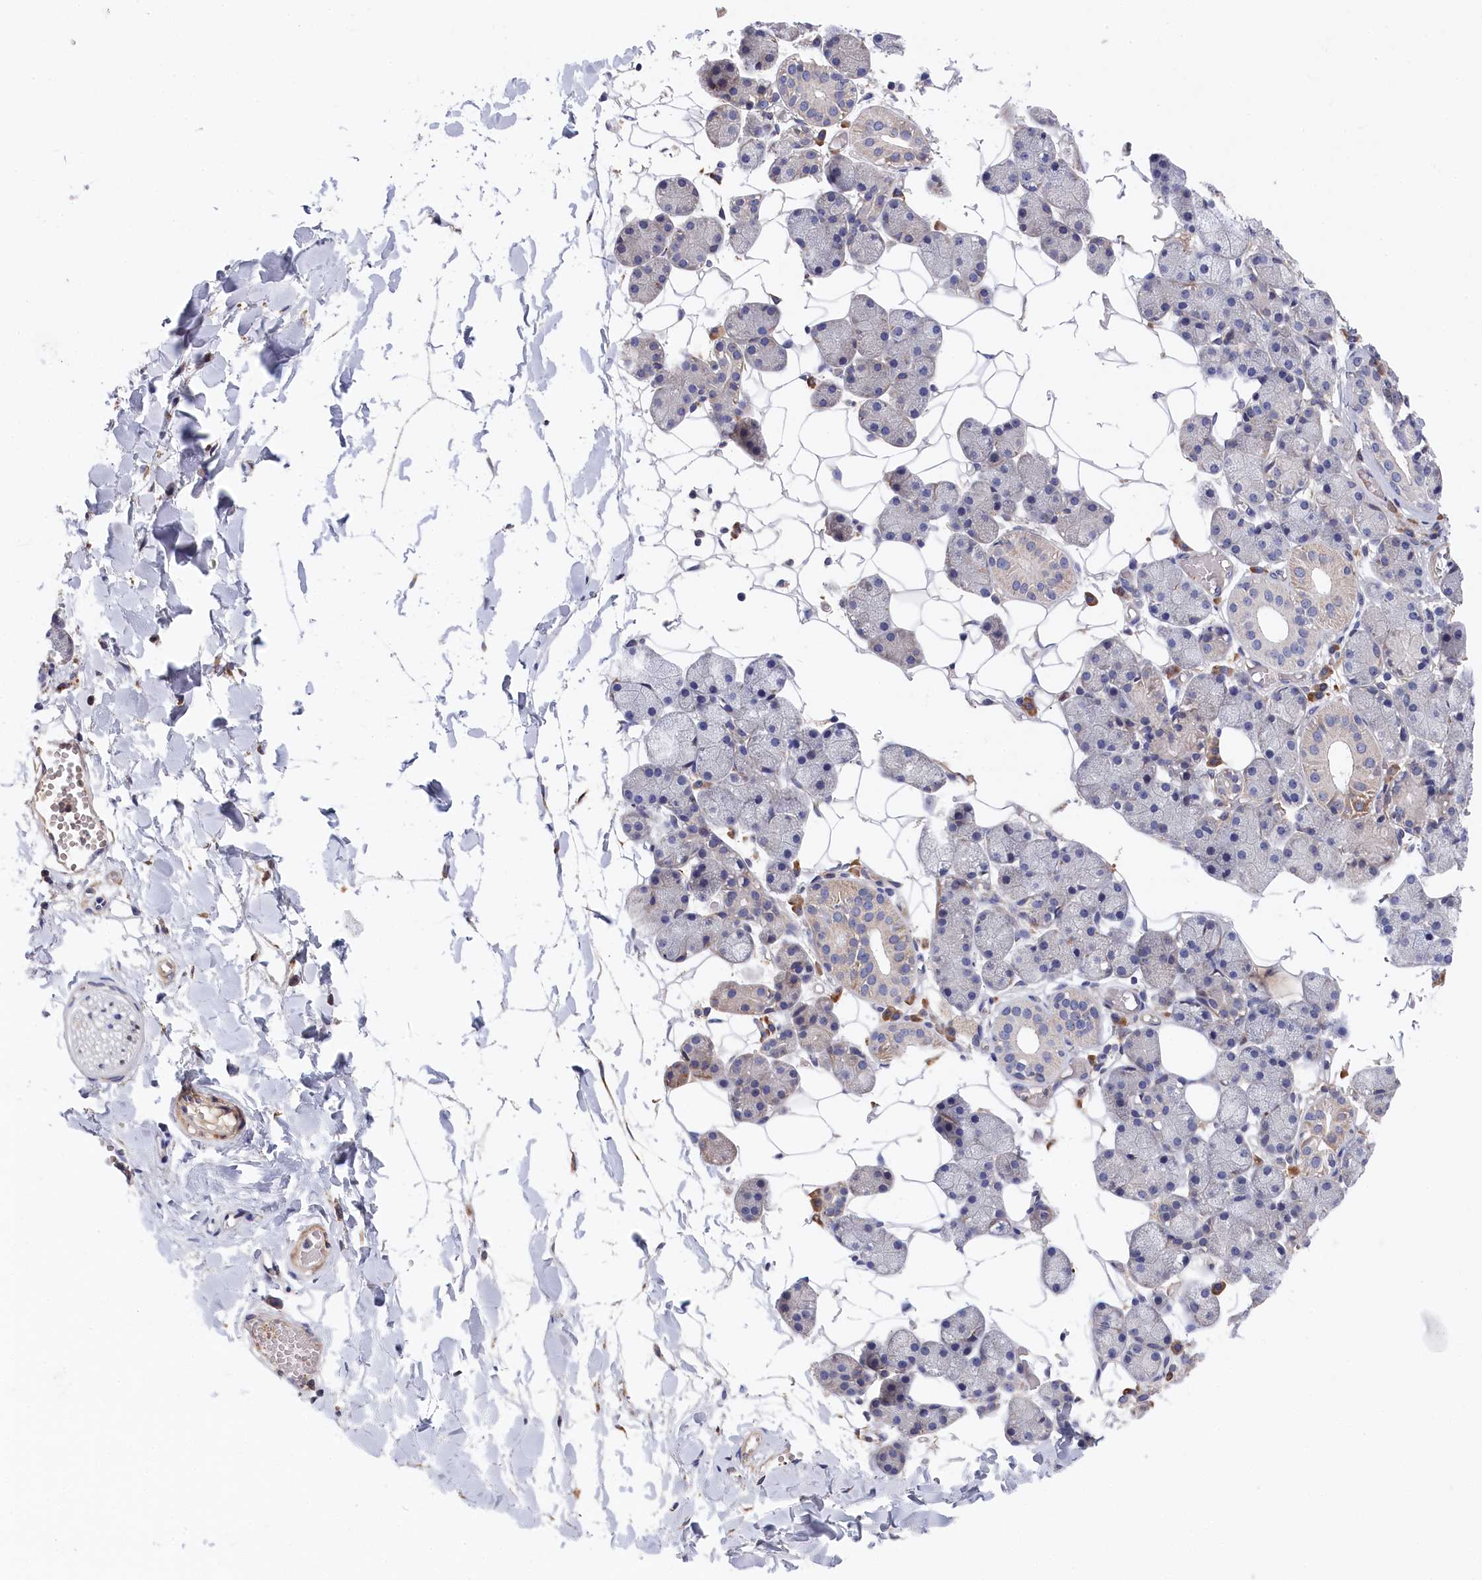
{"staining": {"intensity": "negative", "quantity": "none", "location": "none"}, "tissue": "salivary gland", "cell_type": "Glandular cells", "image_type": "normal", "snomed": [{"axis": "morphology", "description": "Normal tissue, NOS"}, {"axis": "topography", "description": "Salivary gland"}], "caption": "Glandular cells show no significant protein staining in benign salivary gland. Nuclei are stained in blue.", "gene": "CYB5D2", "patient": {"sex": "female", "age": 33}}